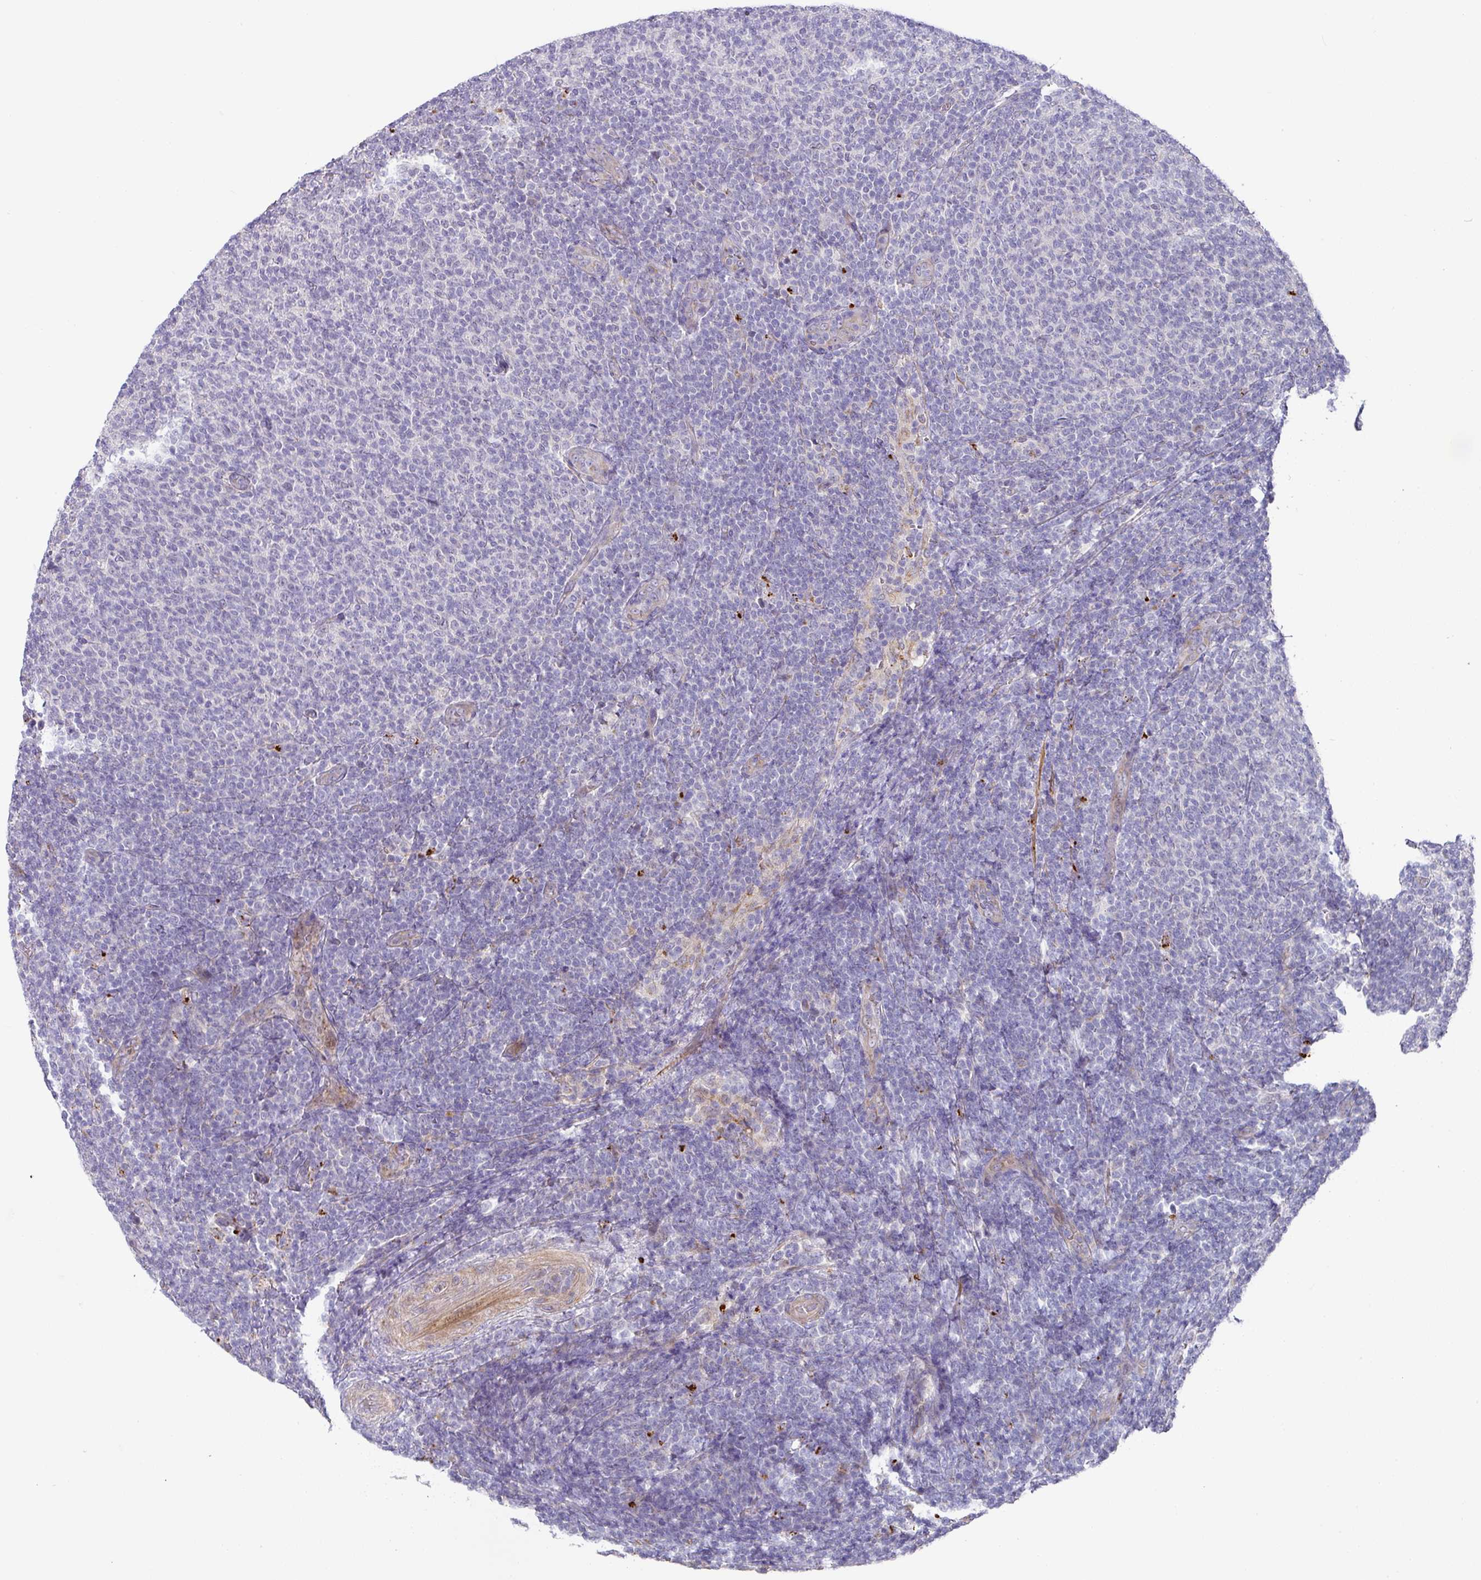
{"staining": {"intensity": "negative", "quantity": "none", "location": "none"}, "tissue": "lymphoma", "cell_type": "Tumor cells", "image_type": "cancer", "snomed": [{"axis": "morphology", "description": "Malignant lymphoma, non-Hodgkin's type, Low grade"}, {"axis": "topography", "description": "Lymph node"}], "caption": "There is no significant expression in tumor cells of lymphoma.", "gene": "TARM1", "patient": {"sex": "male", "age": 66}}